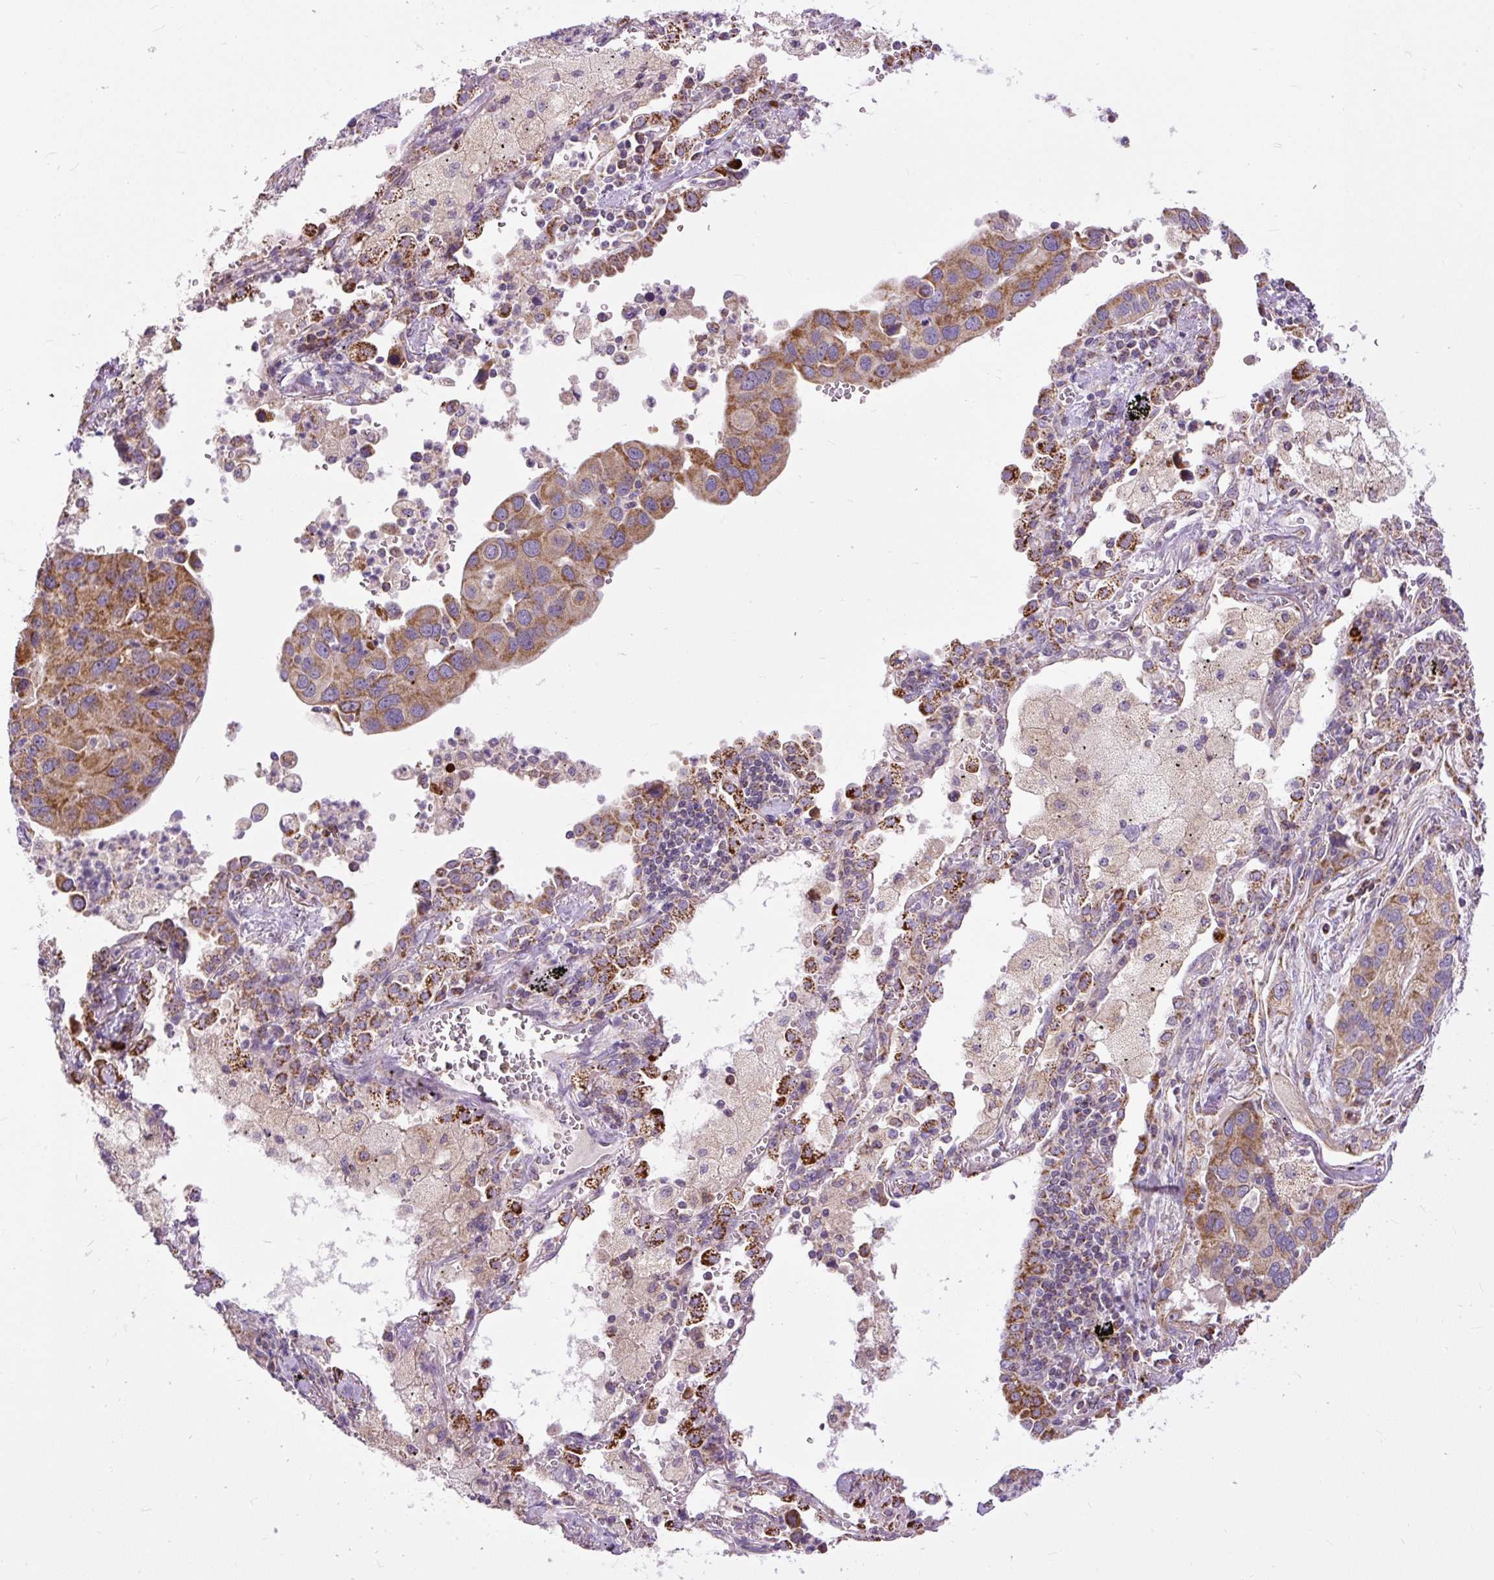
{"staining": {"intensity": "moderate", "quantity": "25%-75%", "location": "cytoplasmic/membranous"}, "tissue": "lung cancer", "cell_type": "Tumor cells", "image_type": "cancer", "snomed": [{"axis": "morphology", "description": "Aneuploidy"}, {"axis": "morphology", "description": "Adenocarcinoma, NOS"}, {"axis": "topography", "description": "Lymph node"}, {"axis": "topography", "description": "Lung"}], "caption": "Lung cancer tissue shows moderate cytoplasmic/membranous staining in about 25%-75% of tumor cells, visualized by immunohistochemistry.", "gene": "TM2D3", "patient": {"sex": "female", "age": 74}}